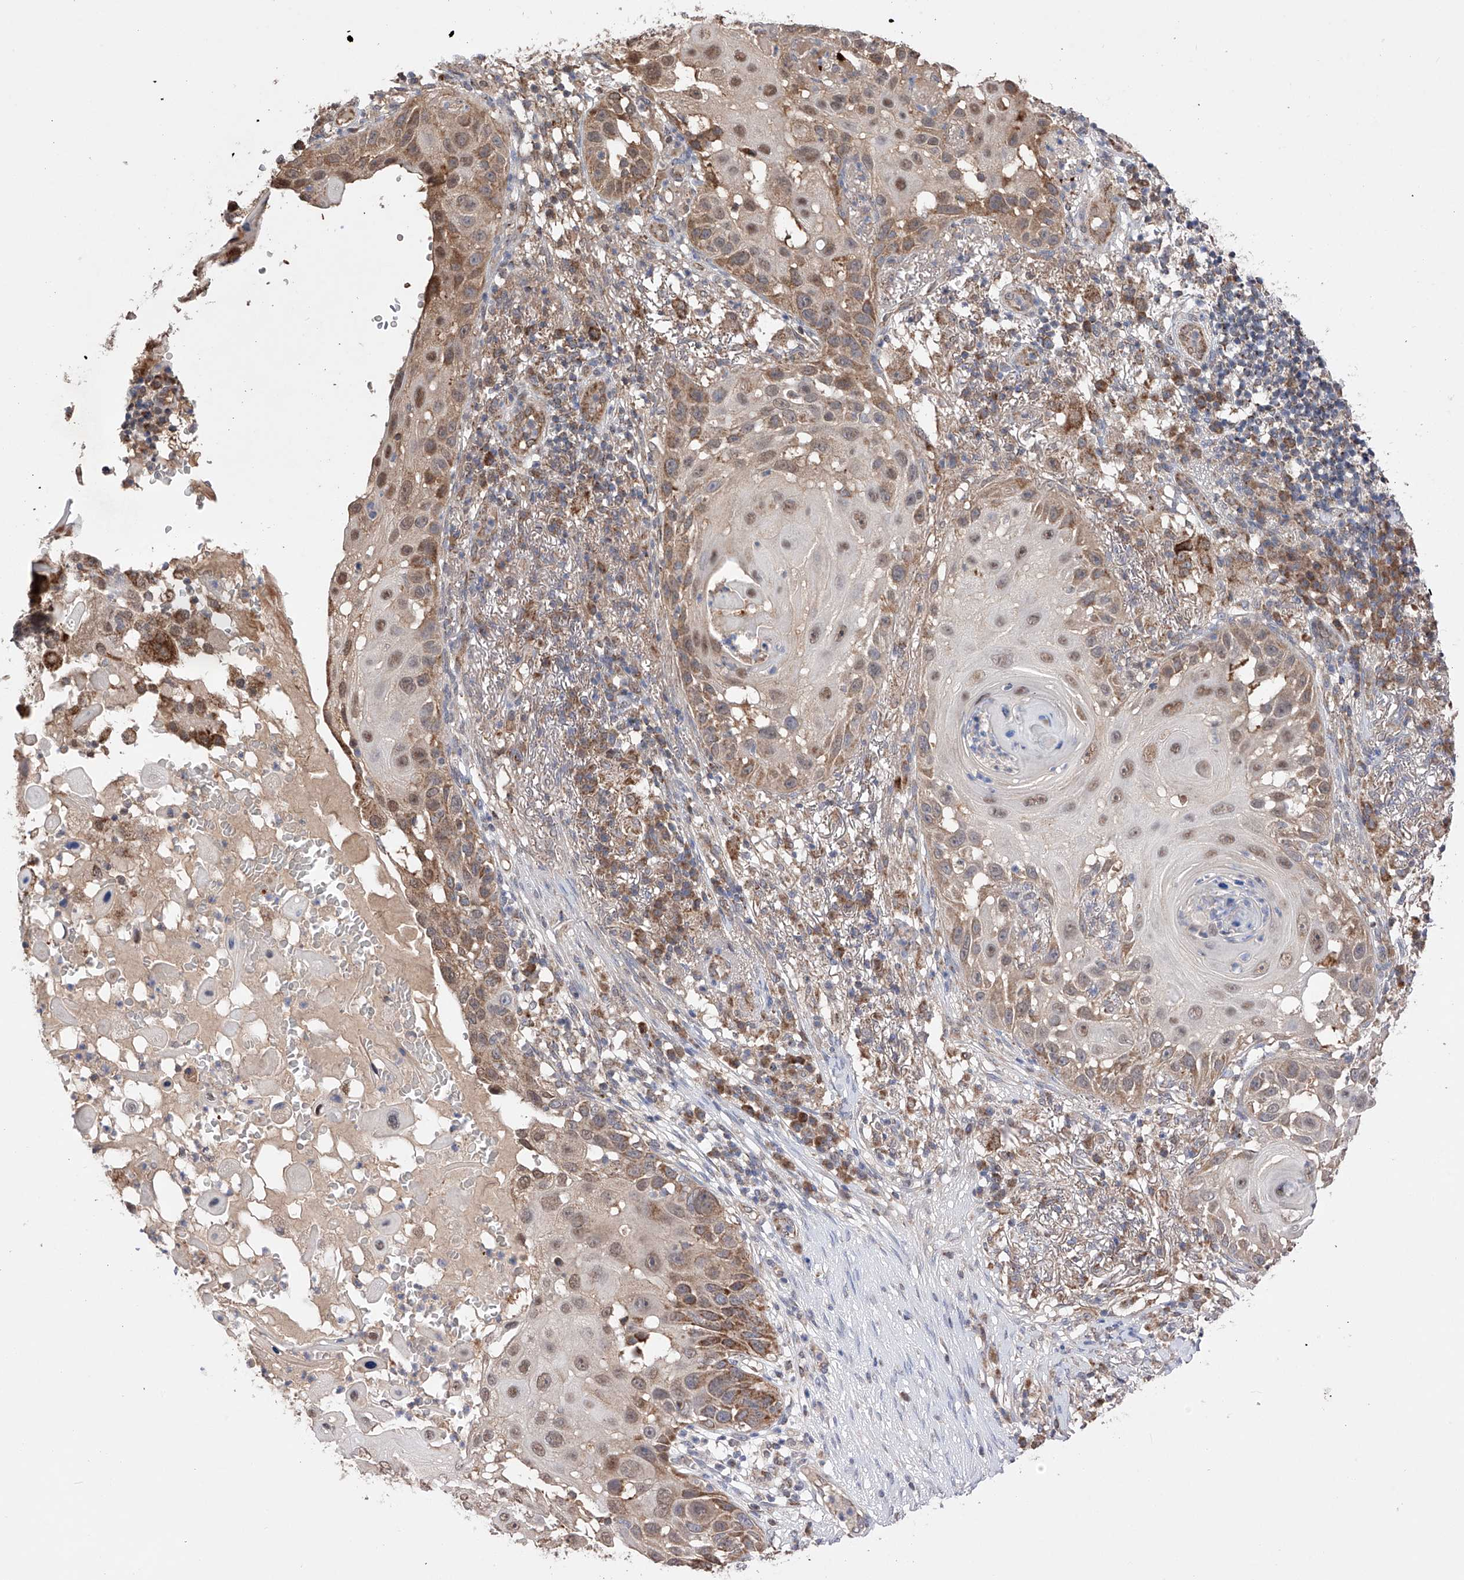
{"staining": {"intensity": "moderate", "quantity": ">75%", "location": "cytoplasmic/membranous,nuclear"}, "tissue": "skin cancer", "cell_type": "Tumor cells", "image_type": "cancer", "snomed": [{"axis": "morphology", "description": "Squamous cell carcinoma, NOS"}, {"axis": "topography", "description": "Skin"}], "caption": "Immunohistochemical staining of skin squamous cell carcinoma reveals moderate cytoplasmic/membranous and nuclear protein expression in about >75% of tumor cells.", "gene": "SDHAF4", "patient": {"sex": "female", "age": 44}}